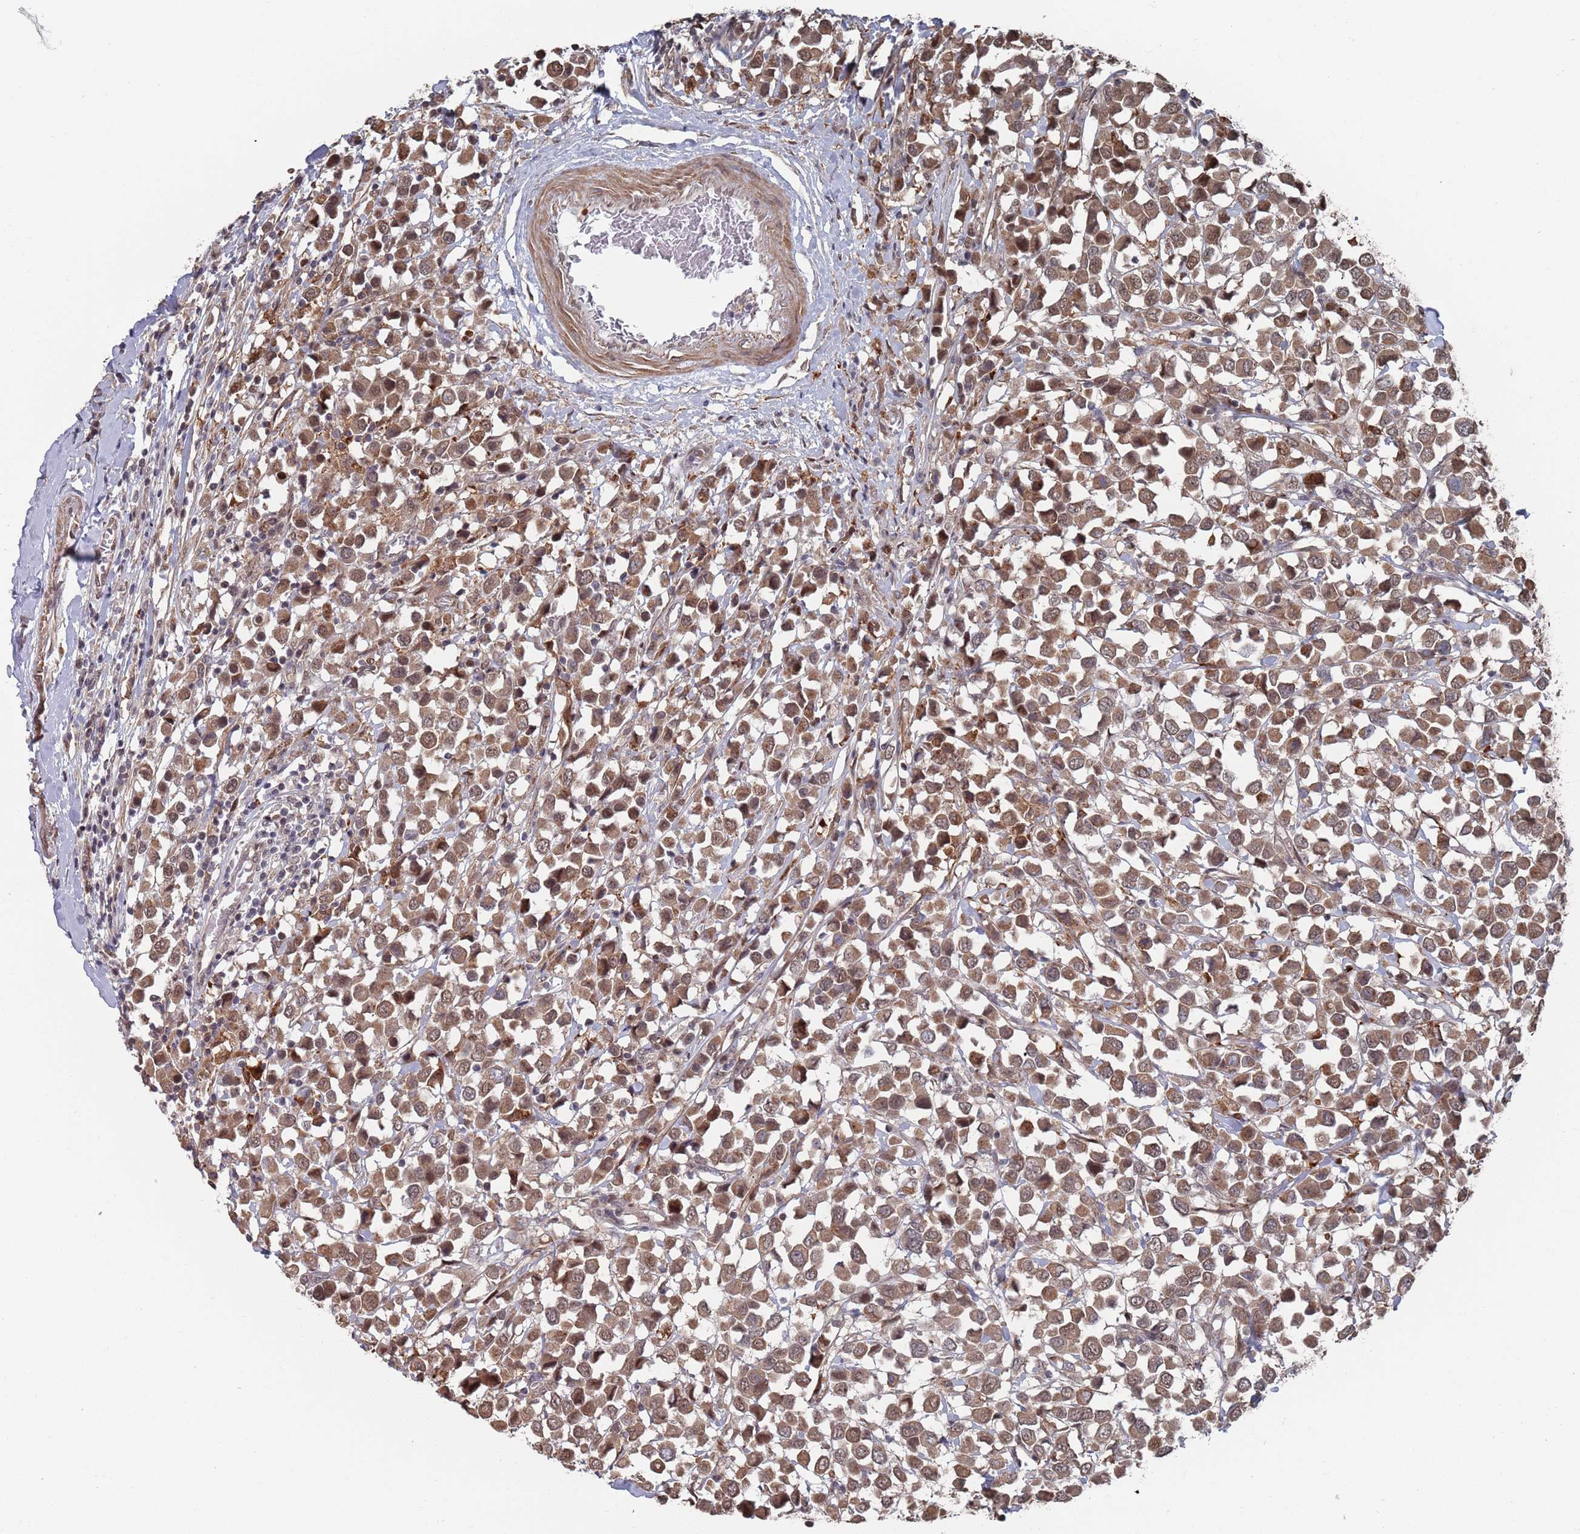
{"staining": {"intensity": "moderate", "quantity": ">75%", "location": "cytoplasmic/membranous,nuclear"}, "tissue": "breast cancer", "cell_type": "Tumor cells", "image_type": "cancer", "snomed": [{"axis": "morphology", "description": "Duct carcinoma"}, {"axis": "topography", "description": "Breast"}], "caption": "This image shows IHC staining of breast cancer, with medium moderate cytoplasmic/membranous and nuclear positivity in about >75% of tumor cells.", "gene": "DGKD", "patient": {"sex": "female", "age": 61}}